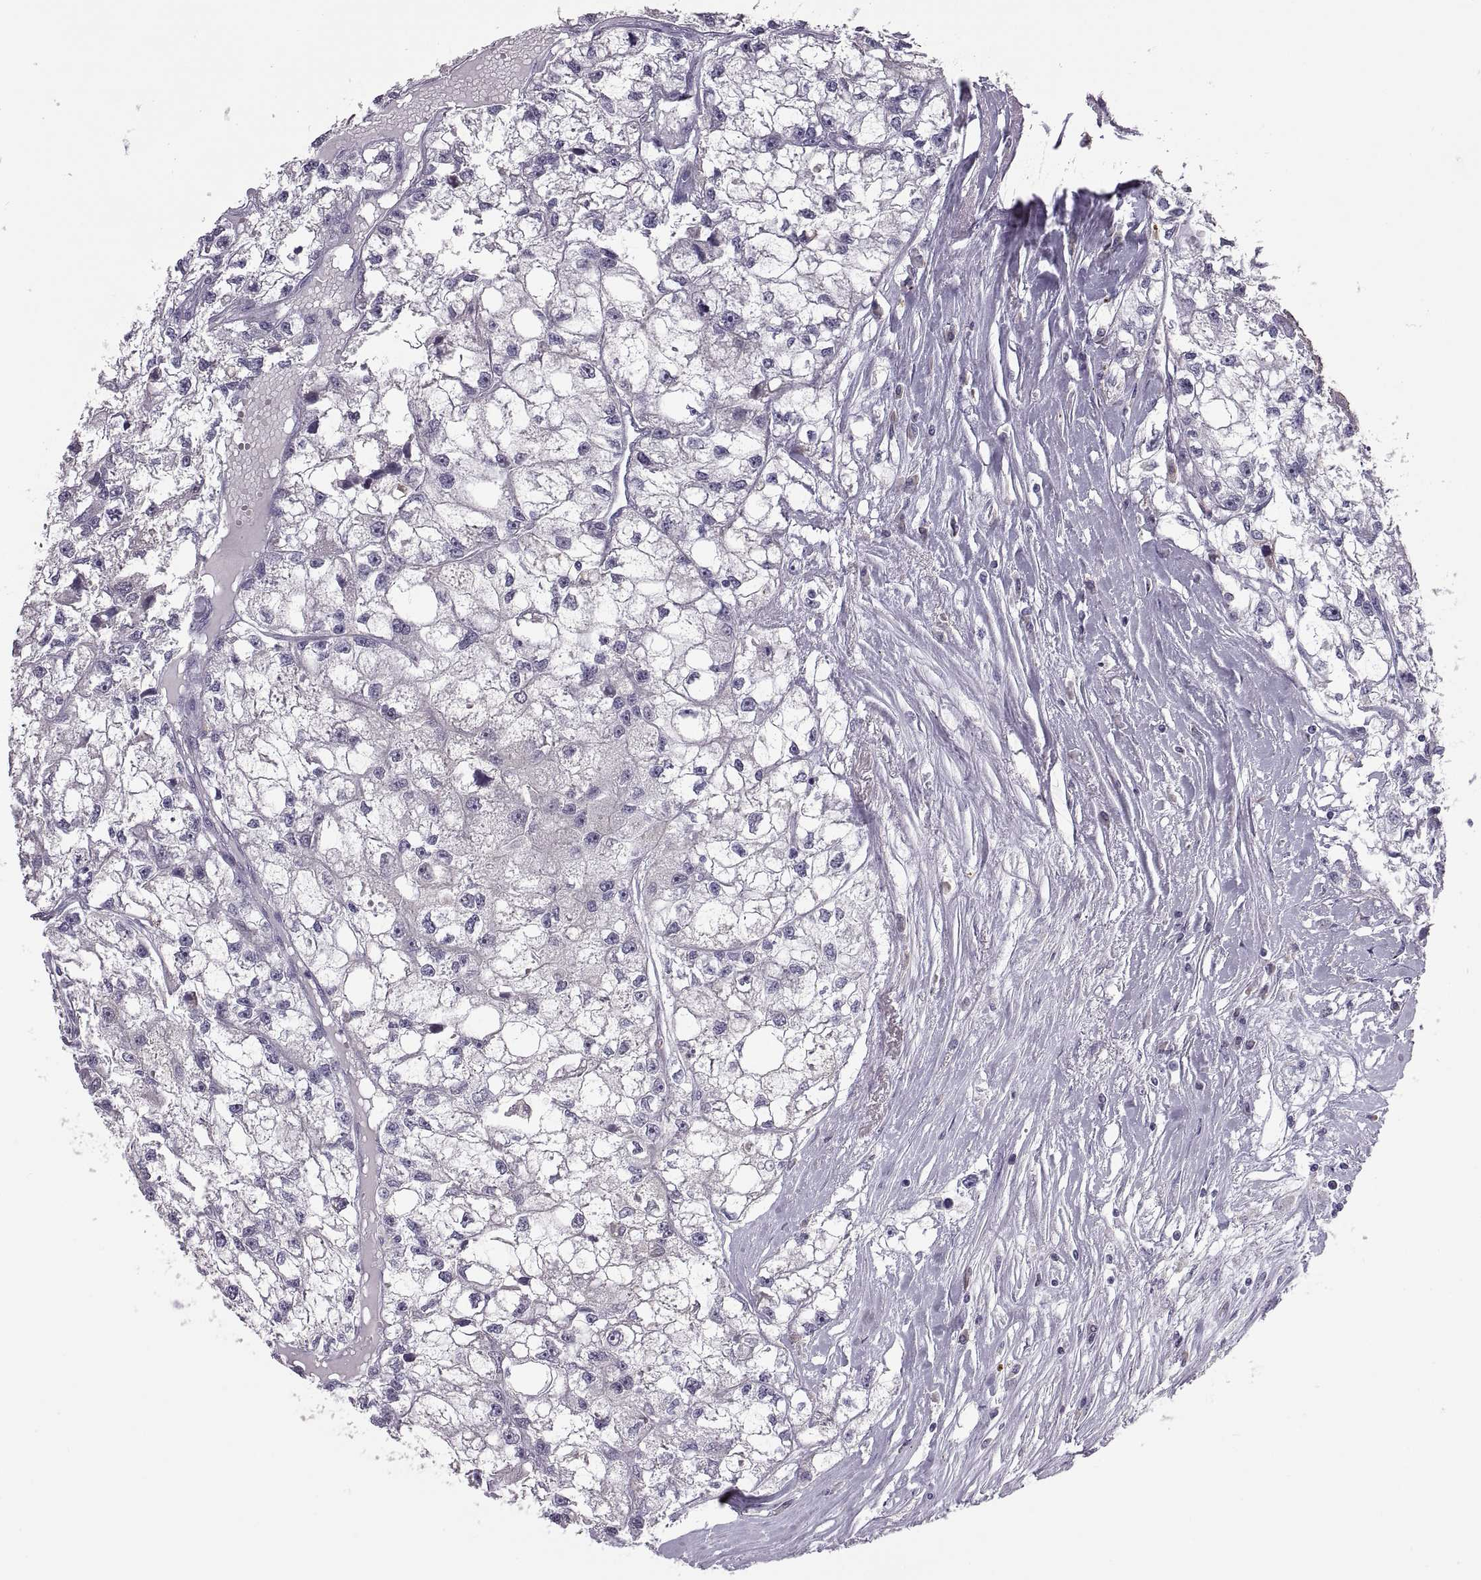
{"staining": {"intensity": "negative", "quantity": "none", "location": "none"}, "tissue": "renal cancer", "cell_type": "Tumor cells", "image_type": "cancer", "snomed": [{"axis": "morphology", "description": "Adenocarcinoma, NOS"}, {"axis": "topography", "description": "Kidney"}], "caption": "DAB (3,3'-diaminobenzidine) immunohistochemical staining of renal adenocarcinoma displays no significant staining in tumor cells.", "gene": "MAGEB18", "patient": {"sex": "male", "age": 56}}